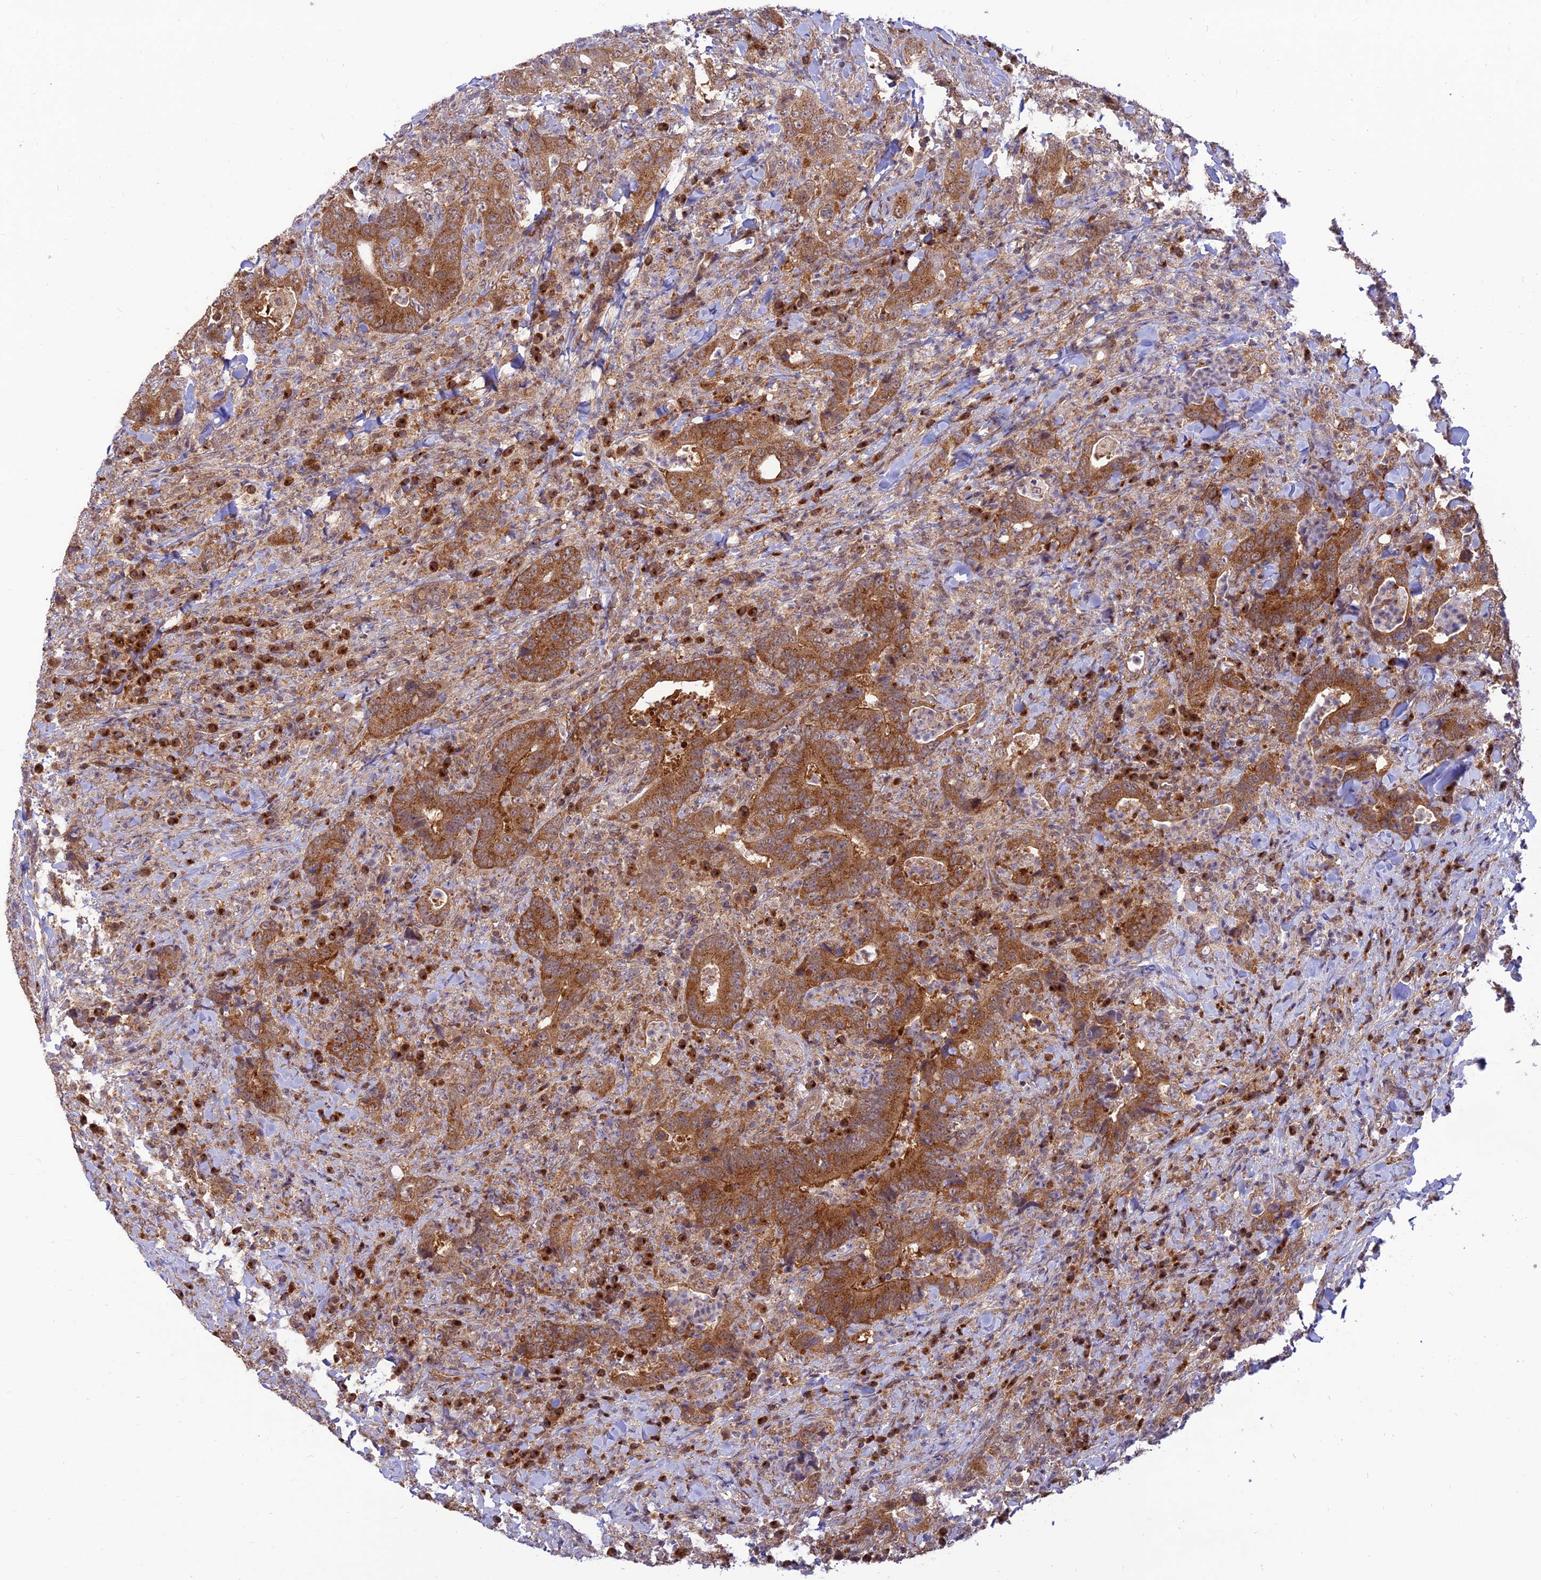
{"staining": {"intensity": "moderate", "quantity": ">75%", "location": "cytoplasmic/membranous"}, "tissue": "colorectal cancer", "cell_type": "Tumor cells", "image_type": "cancer", "snomed": [{"axis": "morphology", "description": "Adenocarcinoma, NOS"}, {"axis": "topography", "description": "Colon"}], "caption": "High-magnification brightfield microscopy of colorectal cancer (adenocarcinoma) stained with DAB (brown) and counterstained with hematoxylin (blue). tumor cells exhibit moderate cytoplasmic/membranous expression is identified in about>75% of cells. (DAB IHC with brightfield microscopy, high magnification).", "gene": "GOLGA3", "patient": {"sex": "female", "age": 75}}